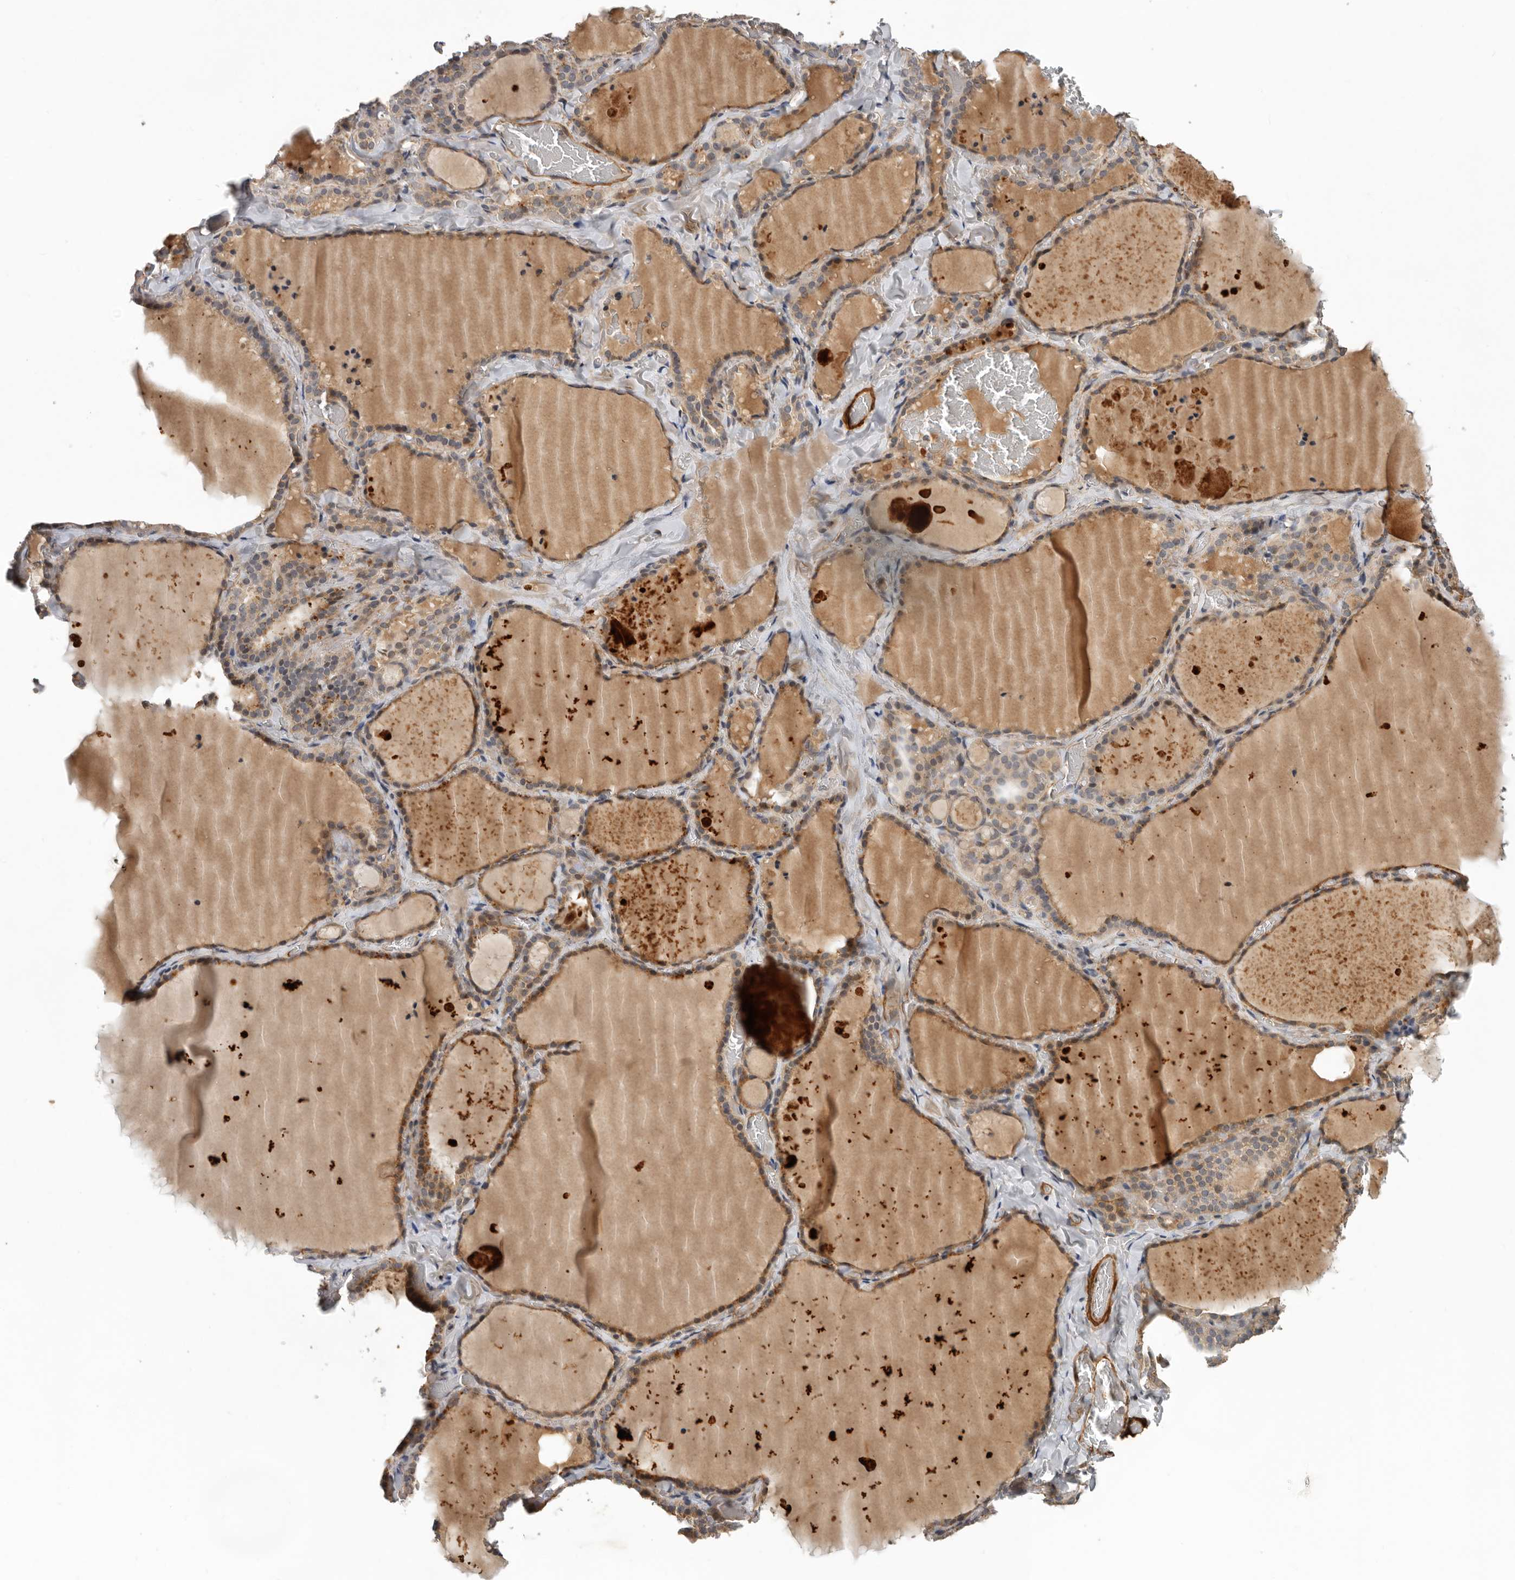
{"staining": {"intensity": "moderate", "quantity": ">75%", "location": "cytoplasmic/membranous"}, "tissue": "thyroid gland", "cell_type": "Glandular cells", "image_type": "normal", "snomed": [{"axis": "morphology", "description": "Normal tissue, NOS"}, {"axis": "topography", "description": "Thyroid gland"}], "caption": "DAB immunohistochemical staining of benign human thyroid gland displays moderate cytoplasmic/membranous protein staining in about >75% of glandular cells. Immunohistochemistry (ihc) stains the protein in brown and the nuclei are stained blue.", "gene": "RNF157", "patient": {"sex": "female", "age": 22}}